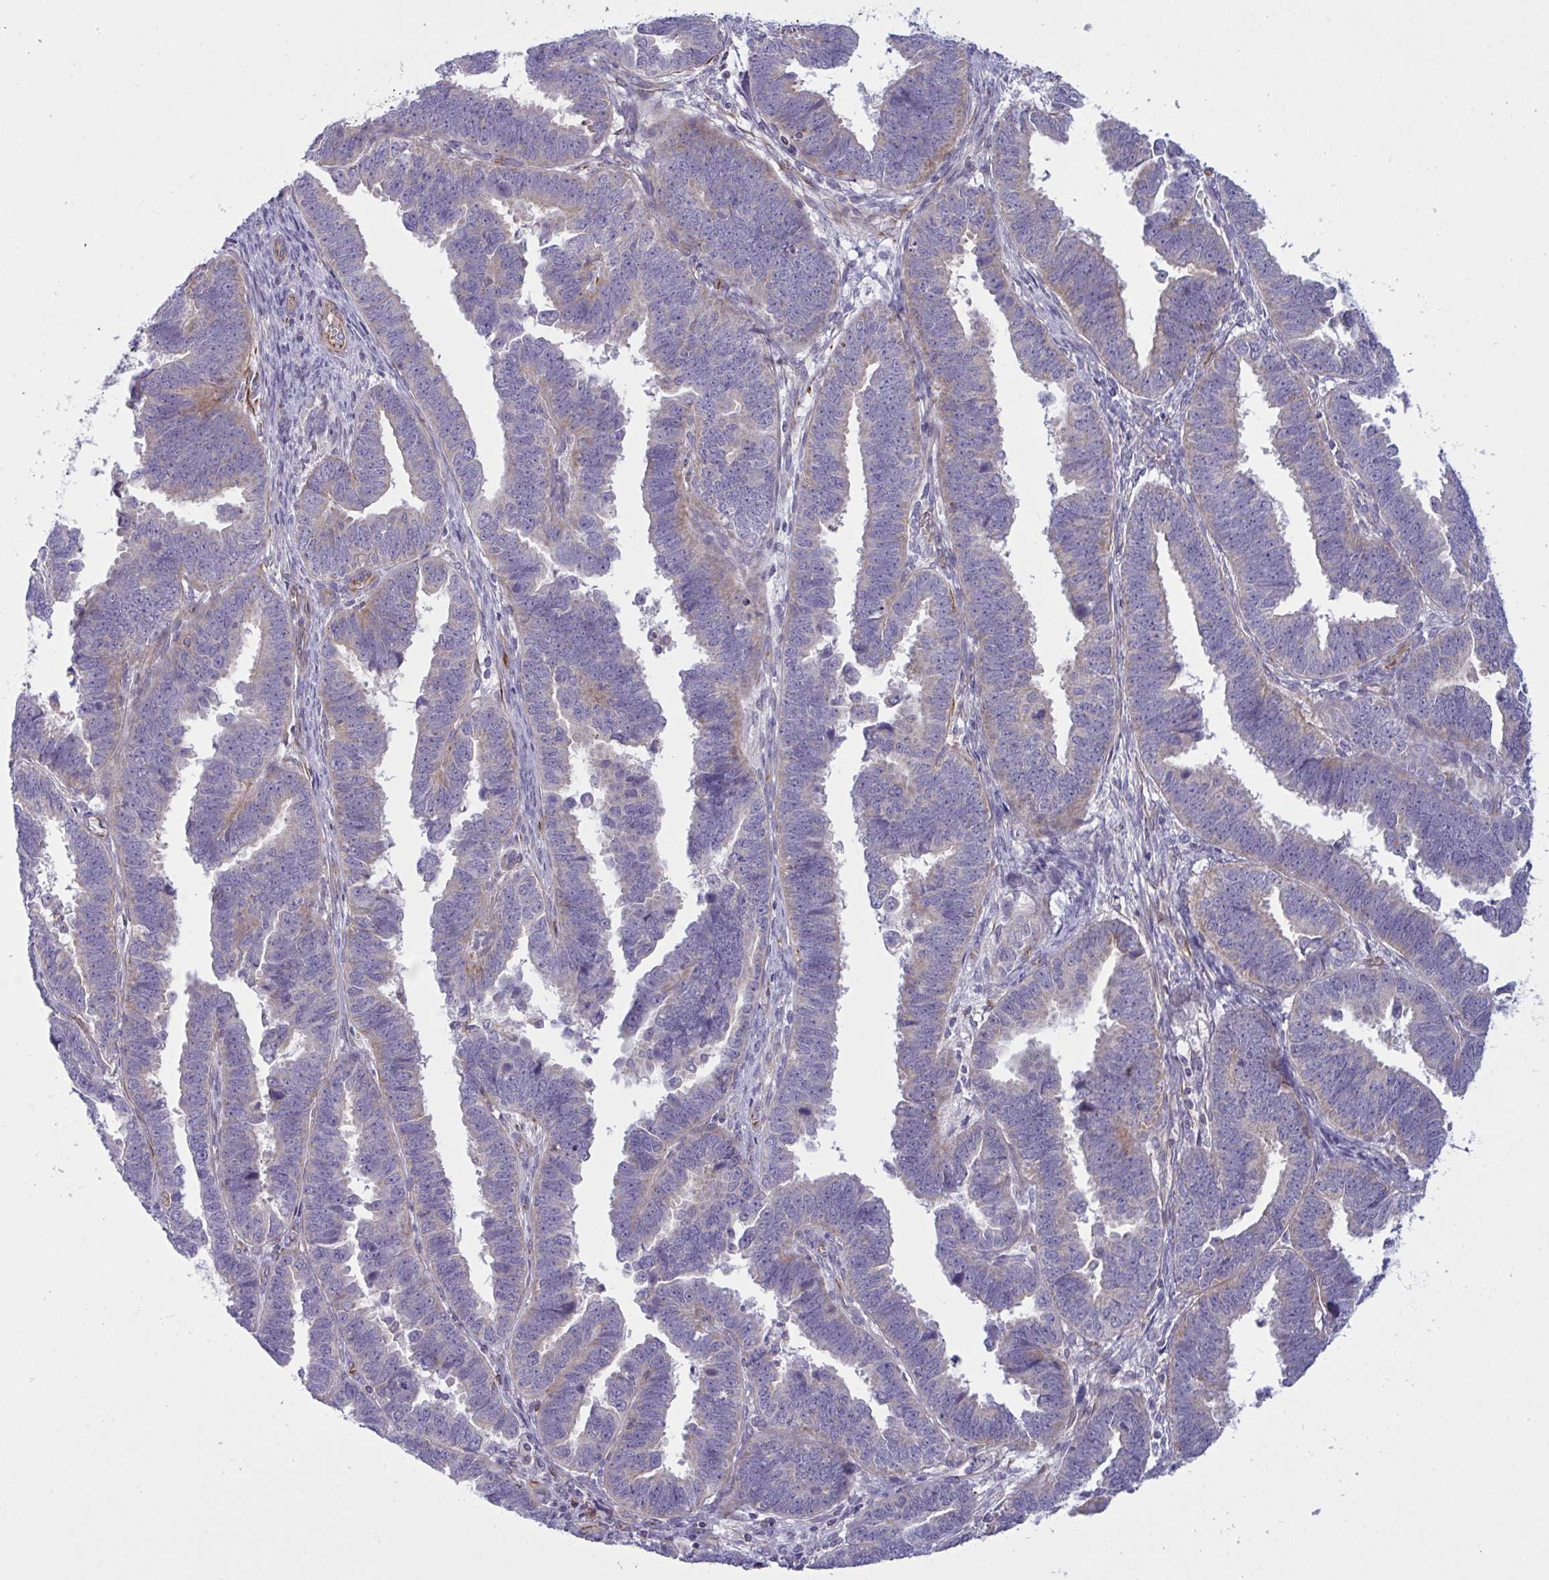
{"staining": {"intensity": "weak", "quantity": "<25%", "location": "cytoplasmic/membranous"}, "tissue": "endometrial cancer", "cell_type": "Tumor cells", "image_type": "cancer", "snomed": [{"axis": "morphology", "description": "Adenocarcinoma, NOS"}, {"axis": "topography", "description": "Endometrium"}], "caption": "DAB immunohistochemical staining of endometrial cancer (adenocarcinoma) exhibits no significant expression in tumor cells.", "gene": "DCBLD1", "patient": {"sex": "female", "age": 75}}